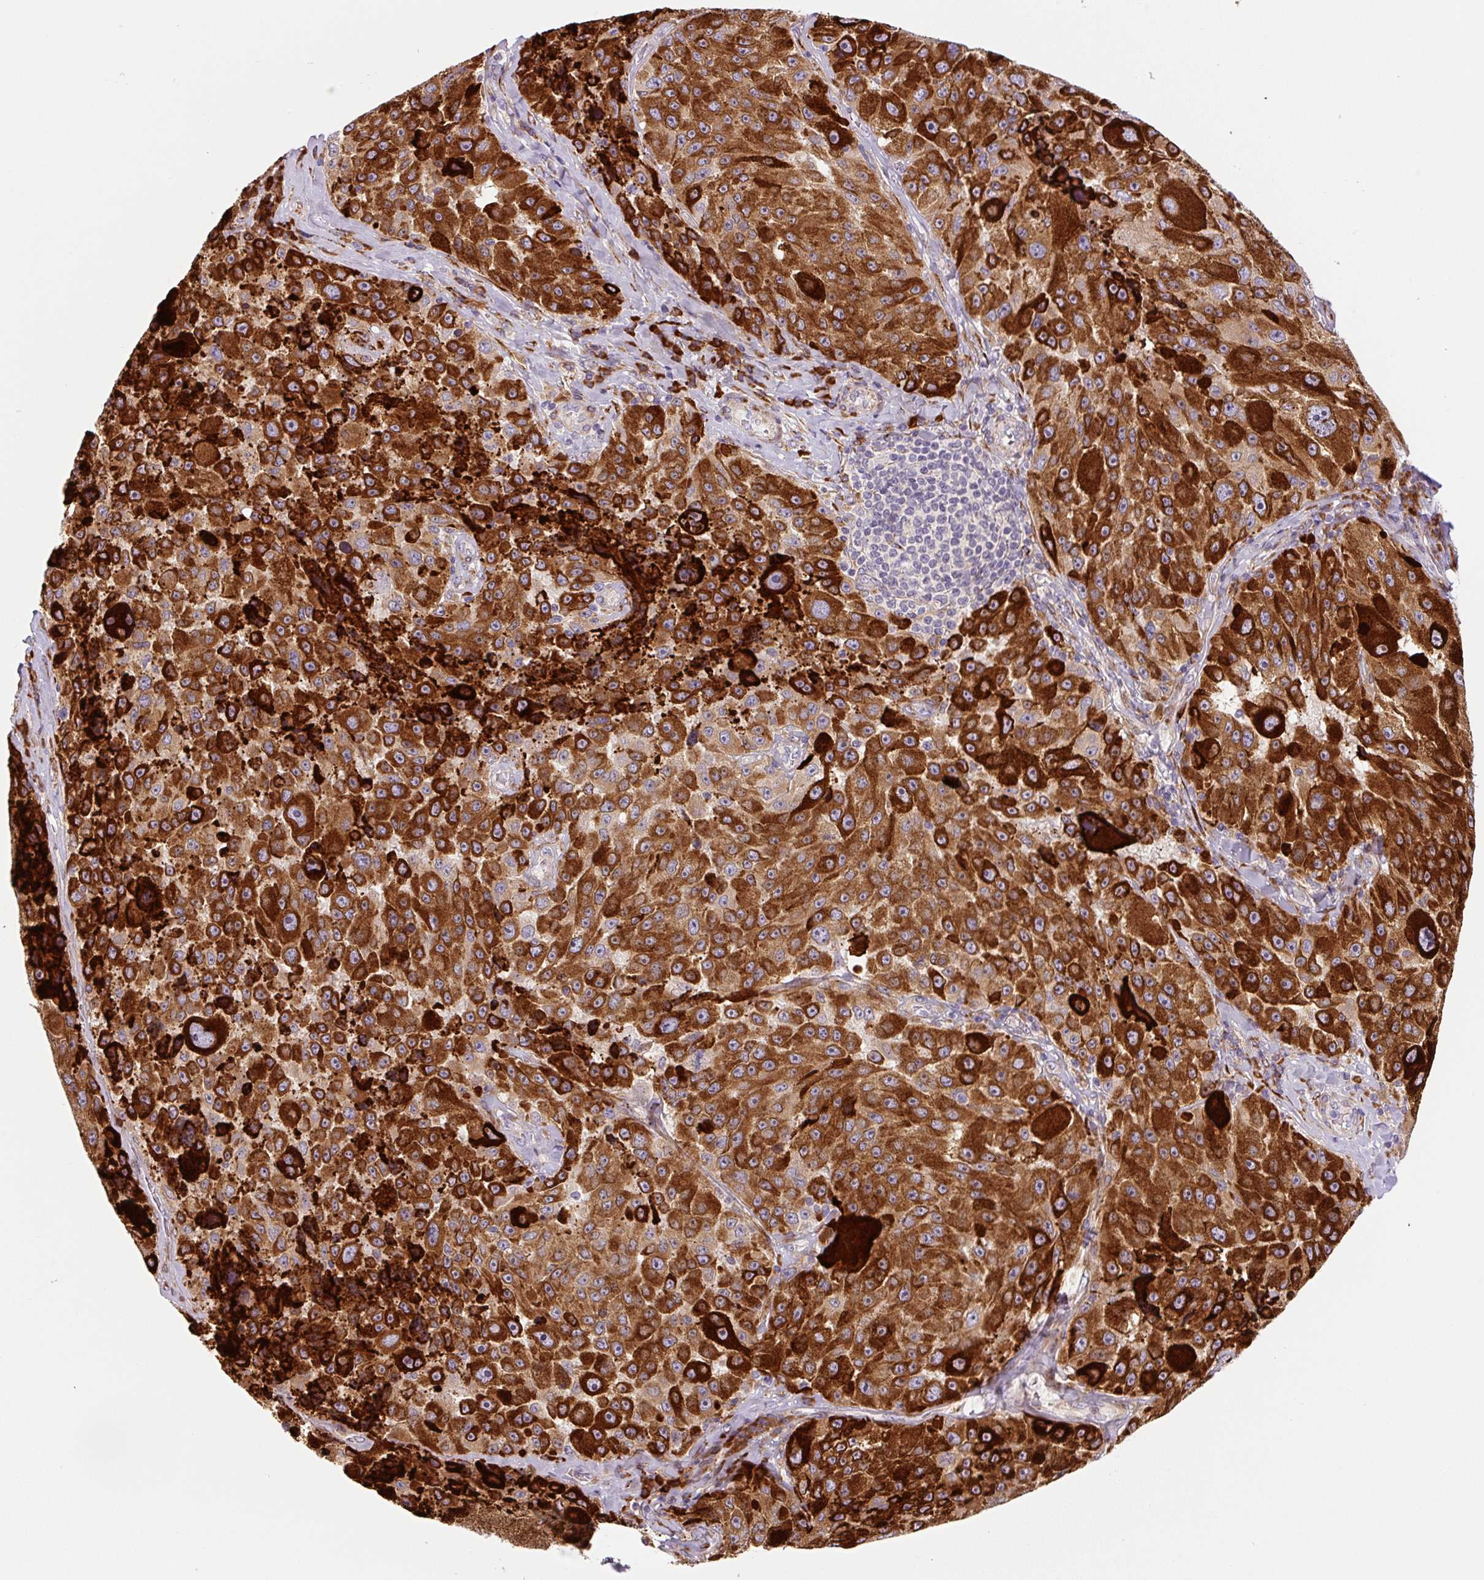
{"staining": {"intensity": "strong", "quantity": ">75%", "location": "cytoplasmic/membranous"}, "tissue": "melanoma", "cell_type": "Tumor cells", "image_type": "cancer", "snomed": [{"axis": "morphology", "description": "Malignant melanoma, Metastatic site"}, {"axis": "topography", "description": "Lymph node"}], "caption": "Immunohistochemistry (IHC) photomicrograph of neoplastic tissue: human malignant melanoma (metastatic site) stained using IHC exhibits high levels of strong protein expression localized specifically in the cytoplasmic/membranous of tumor cells, appearing as a cytoplasmic/membranous brown color.", "gene": "DISP3", "patient": {"sex": "male", "age": 62}}